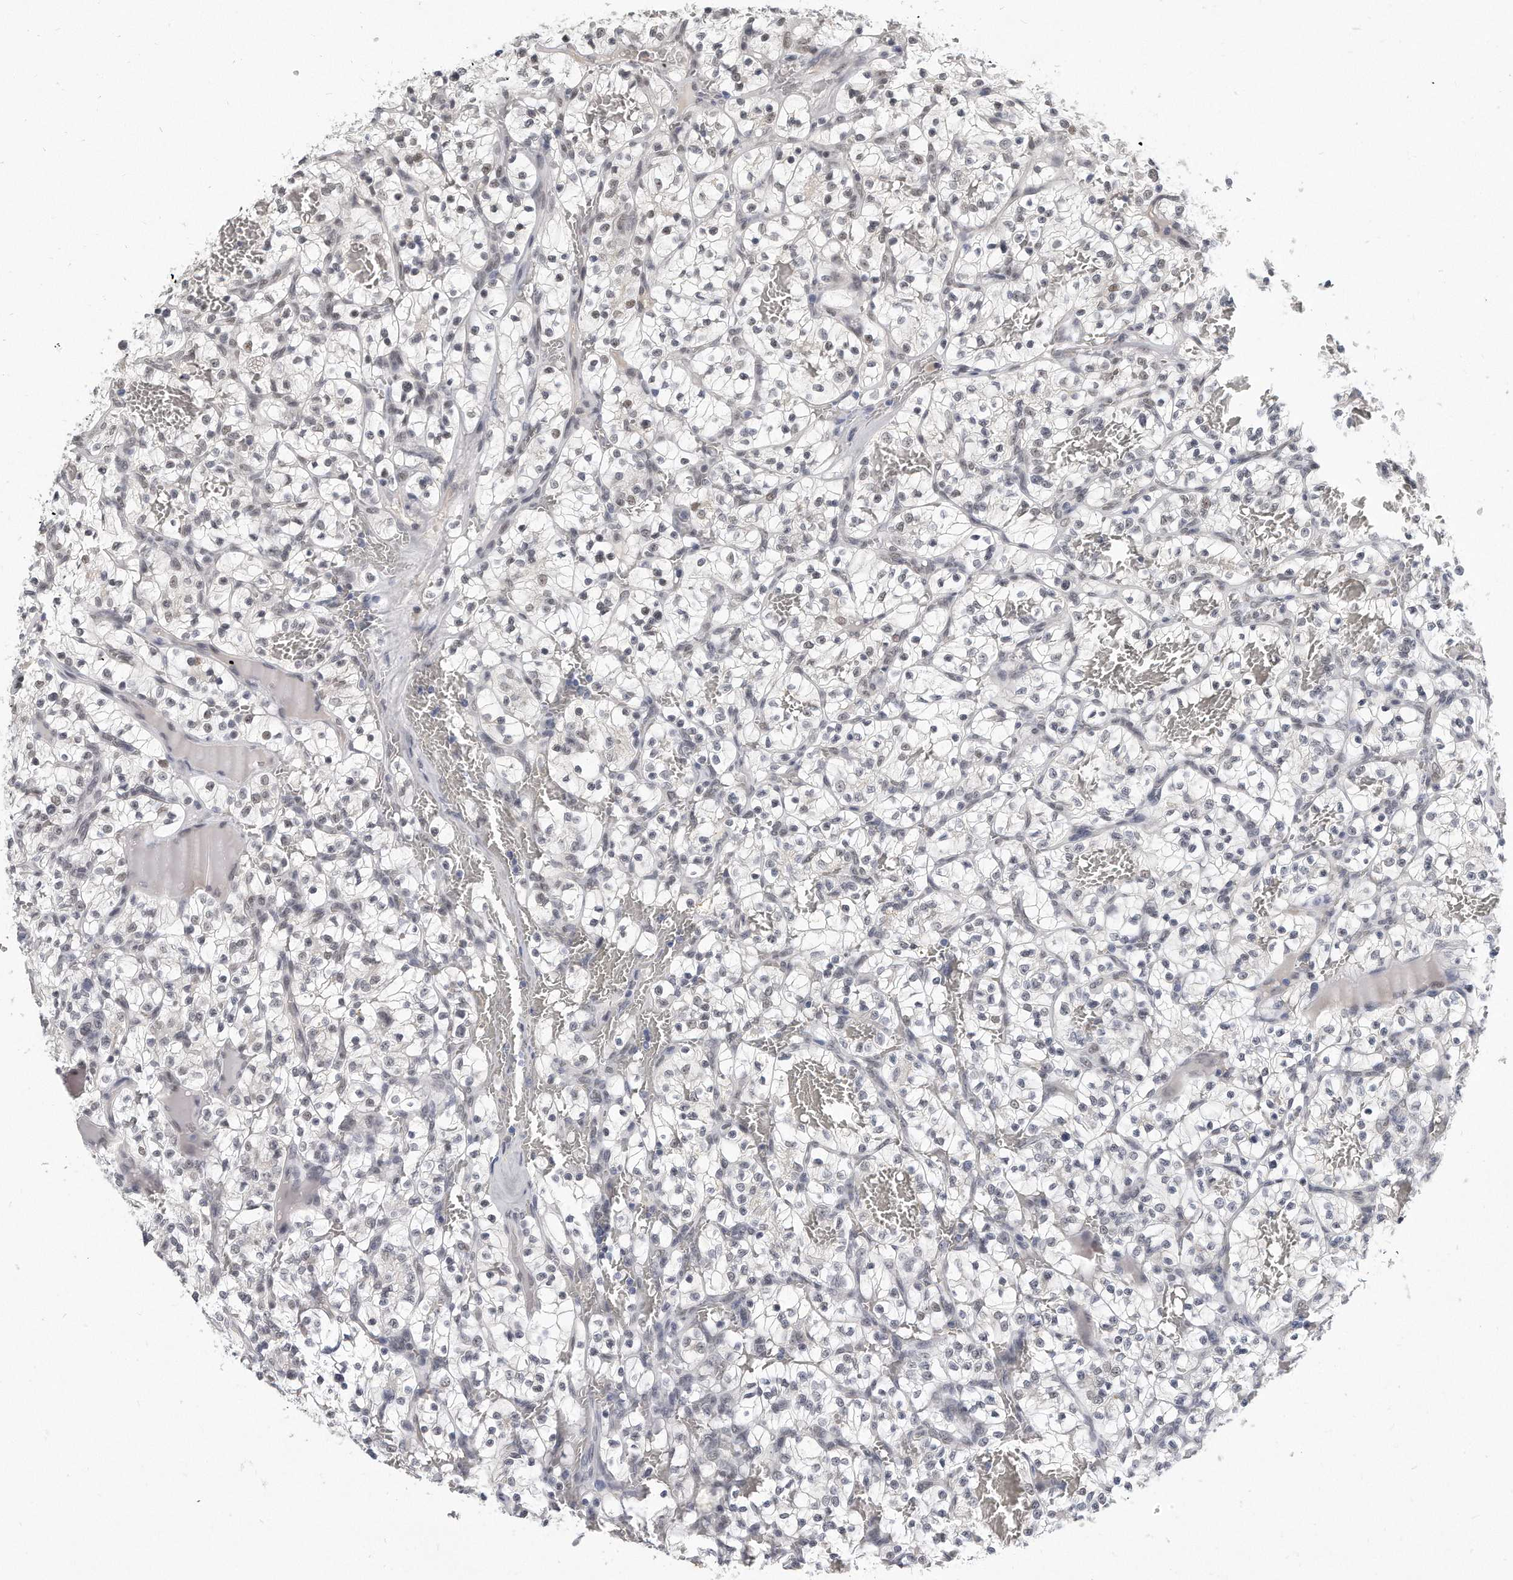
{"staining": {"intensity": "weak", "quantity": "25%-75%", "location": "nuclear"}, "tissue": "renal cancer", "cell_type": "Tumor cells", "image_type": "cancer", "snomed": [{"axis": "morphology", "description": "Adenocarcinoma, NOS"}, {"axis": "topography", "description": "Kidney"}], "caption": "A histopathology image showing weak nuclear expression in approximately 25%-75% of tumor cells in adenocarcinoma (renal), as visualized by brown immunohistochemical staining.", "gene": "CTBP2", "patient": {"sex": "female", "age": 57}}